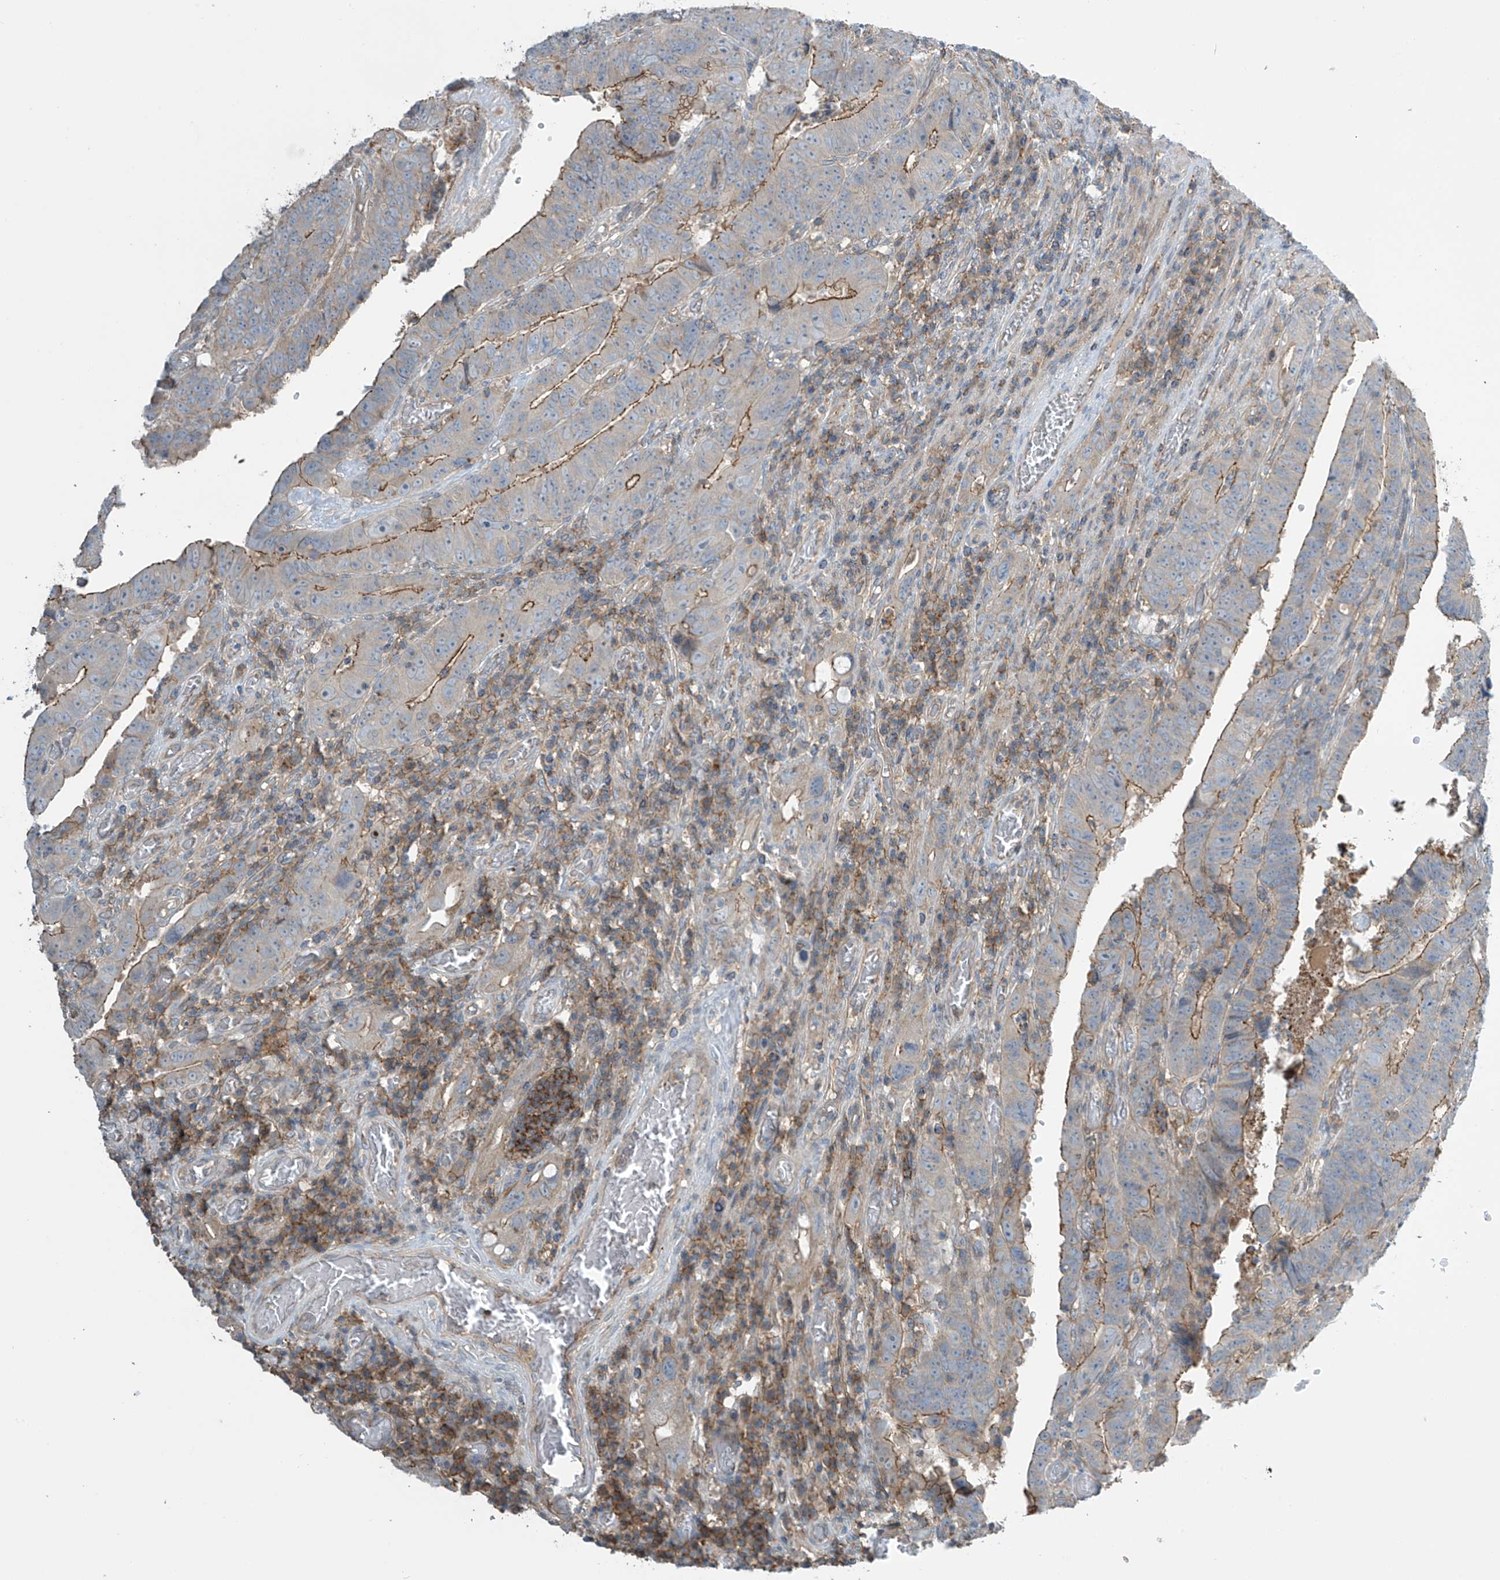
{"staining": {"intensity": "moderate", "quantity": ">75%", "location": "cytoplasmic/membranous"}, "tissue": "colorectal cancer", "cell_type": "Tumor cells", "image_type": "cancer", "snomed": [{"axis": "morphology", "description": "Normal tissue, NOS"}, {"axis": "morphology", "description": "Adenocarcinoma, NOS"}, {"axis": "topography", "description": "Rectum"}], "caption": "Colorectal adenocarcinoma stained for a protein displays moderate cytoplasmic/membranous positivity in tumor cells.", "gene": "SLC9A2", "patient": {"sex": "female", "age": 65}}